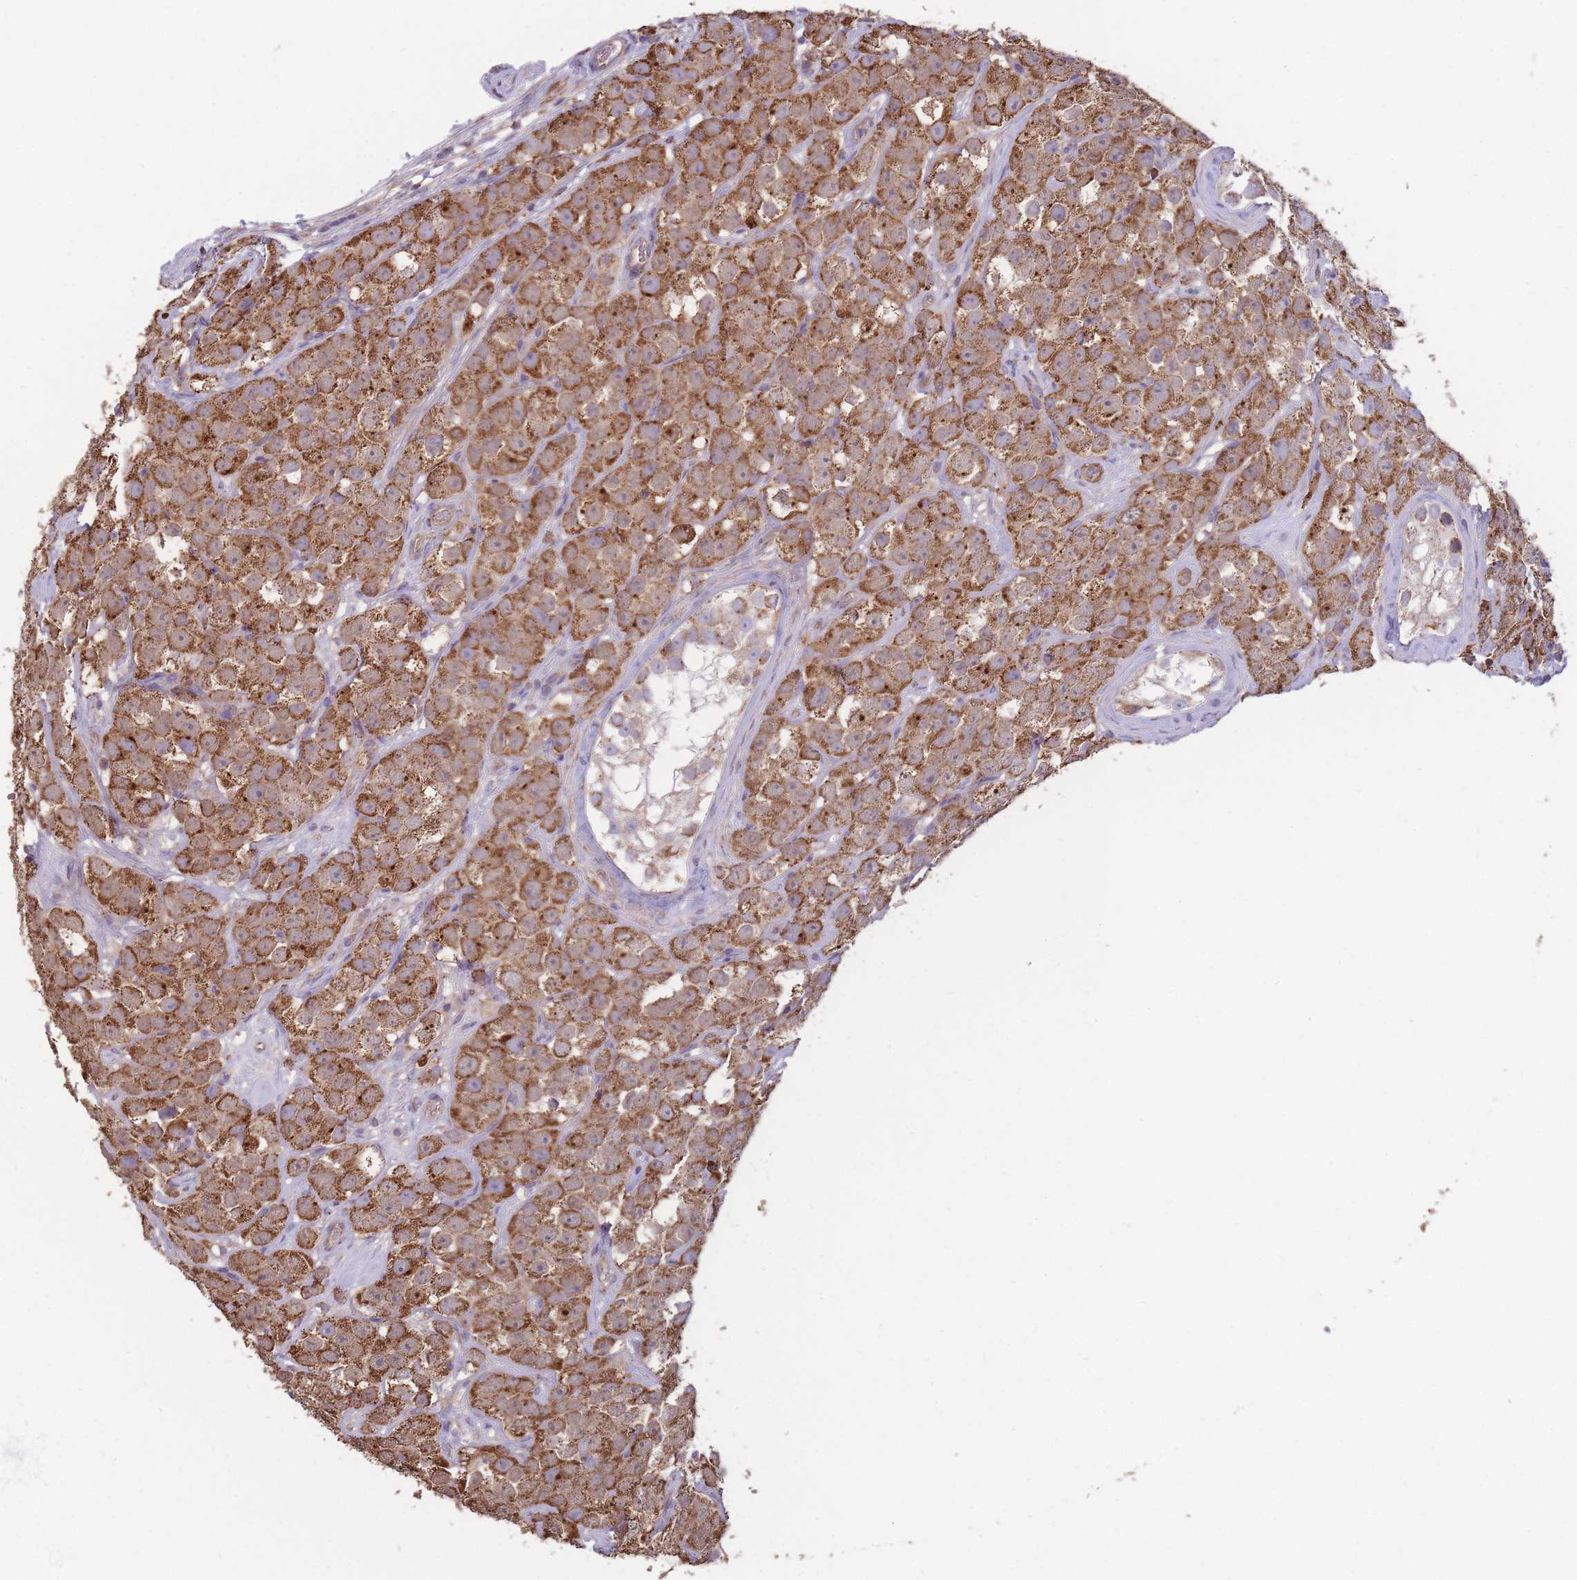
{"staining": {"intensity": "strong", "quantity": ">75%", "location": "cytoplasmic/membranous"}, "tissue": "testis cancer", "cell_type": "Tumor cells", "image_type": "cancer", "snomed": [{"axis": "morphology", "description": "Seminoma, NOS"}, {"axis": "topography", "description": "Testis"}], "caption": "This is a histology image of immunohistochemistry (IHC) staining of testis cancer (seminoma), which shows strong expression in the cytoplasmic/membranous of tumor cells.", "gene": "KIF16B", "patient": {"sex": "male", "age": 28}}